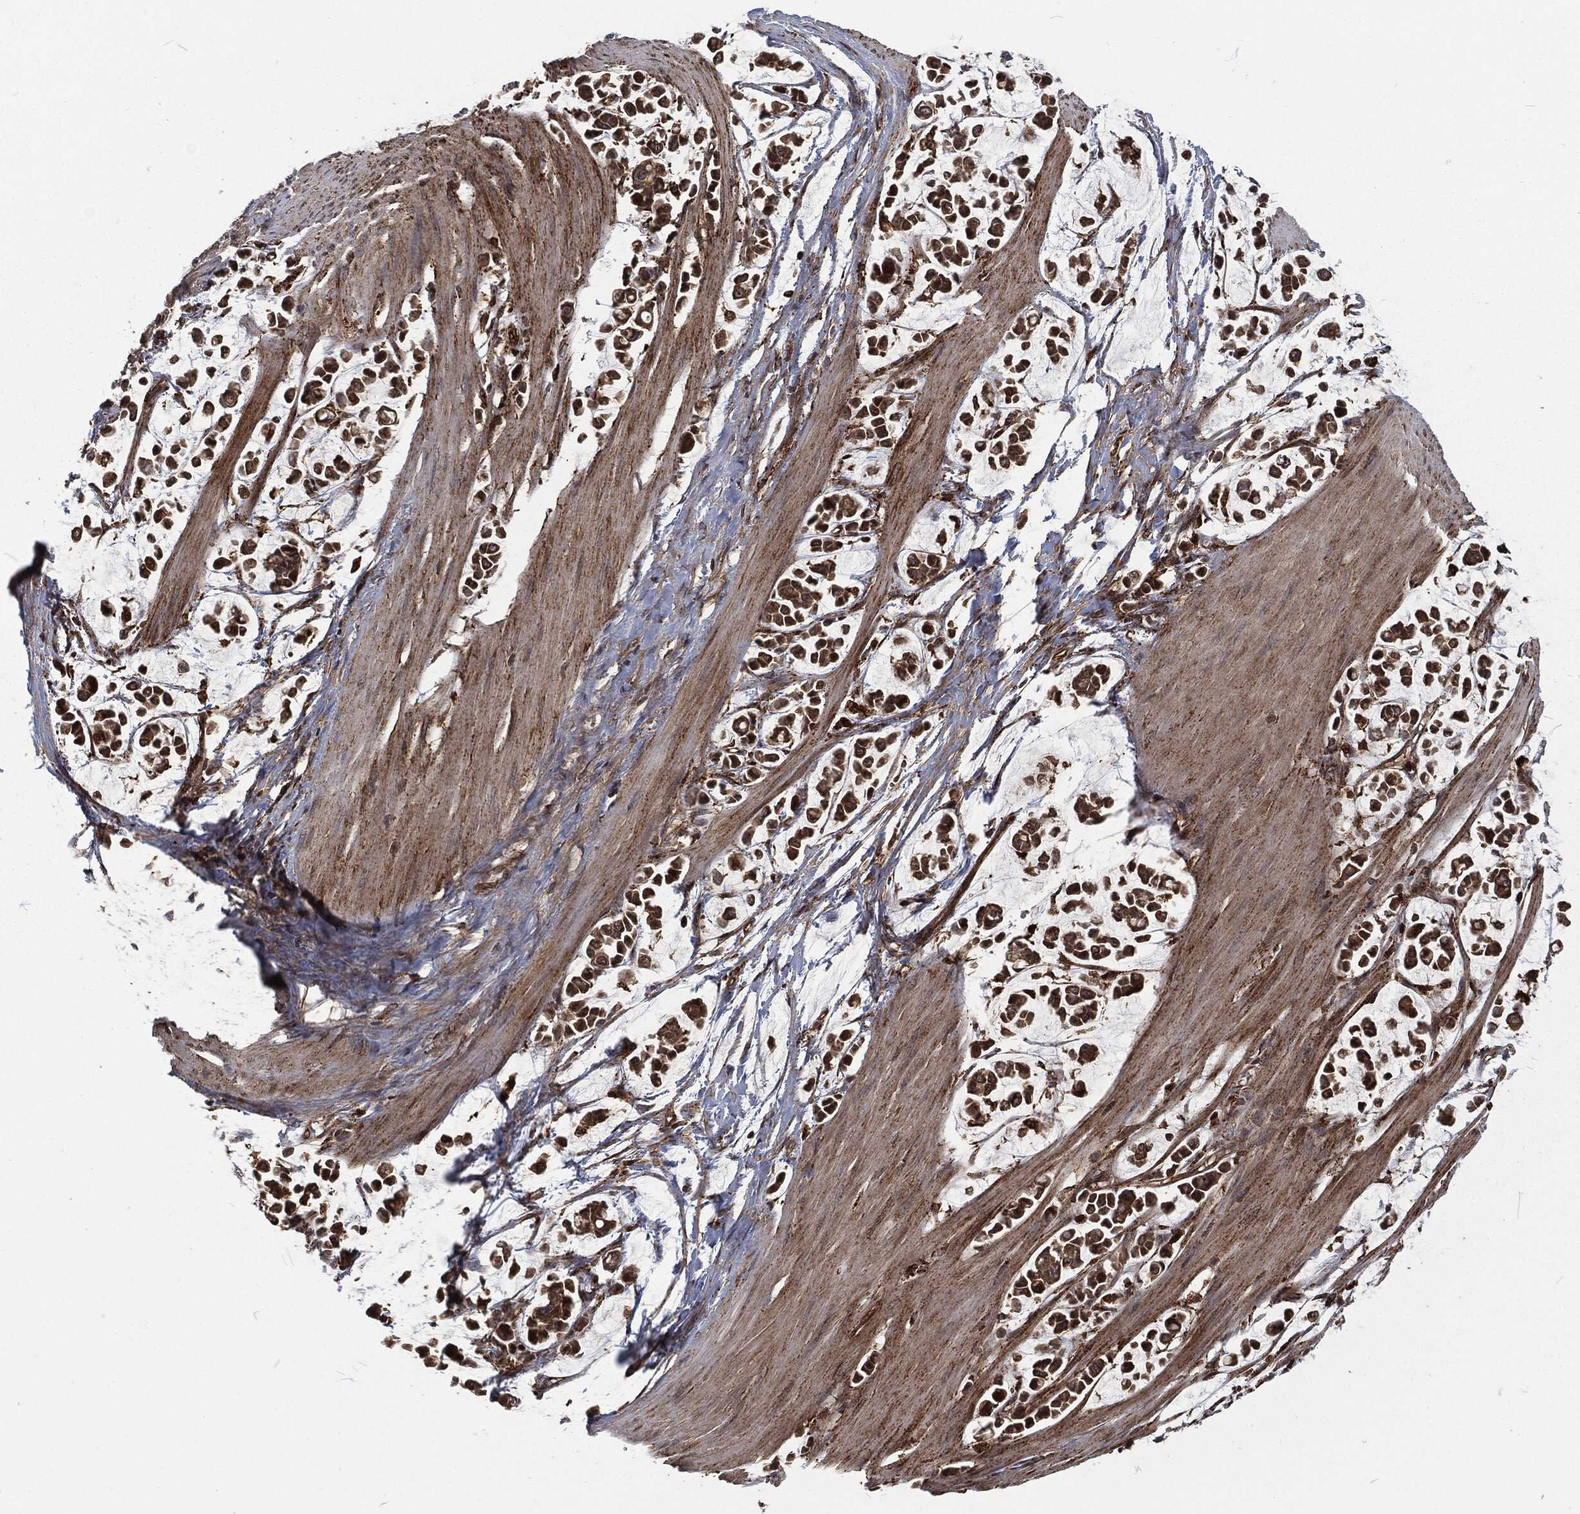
{"staining": {"intensity": "strong", "quantity": ">75%", "location": "cytoplasmic/membranous"}, "tissue": "stomach cancer", "cell_type": "Tumor cells", "image_type": "cancer", "snomed": [{"axis": "morphology", "description": "Adenocarcinoma, NOS"}, {"axis": "topography", "description": "Stomach"}], "caption": "Tumor cells demonstrate high levels of strong cytoplasmic/membranous positivity in approximately >75% of cells in human stomach cancer.", "gene": "RFTN1", "patient": {"sex": "male", "age": 82}}